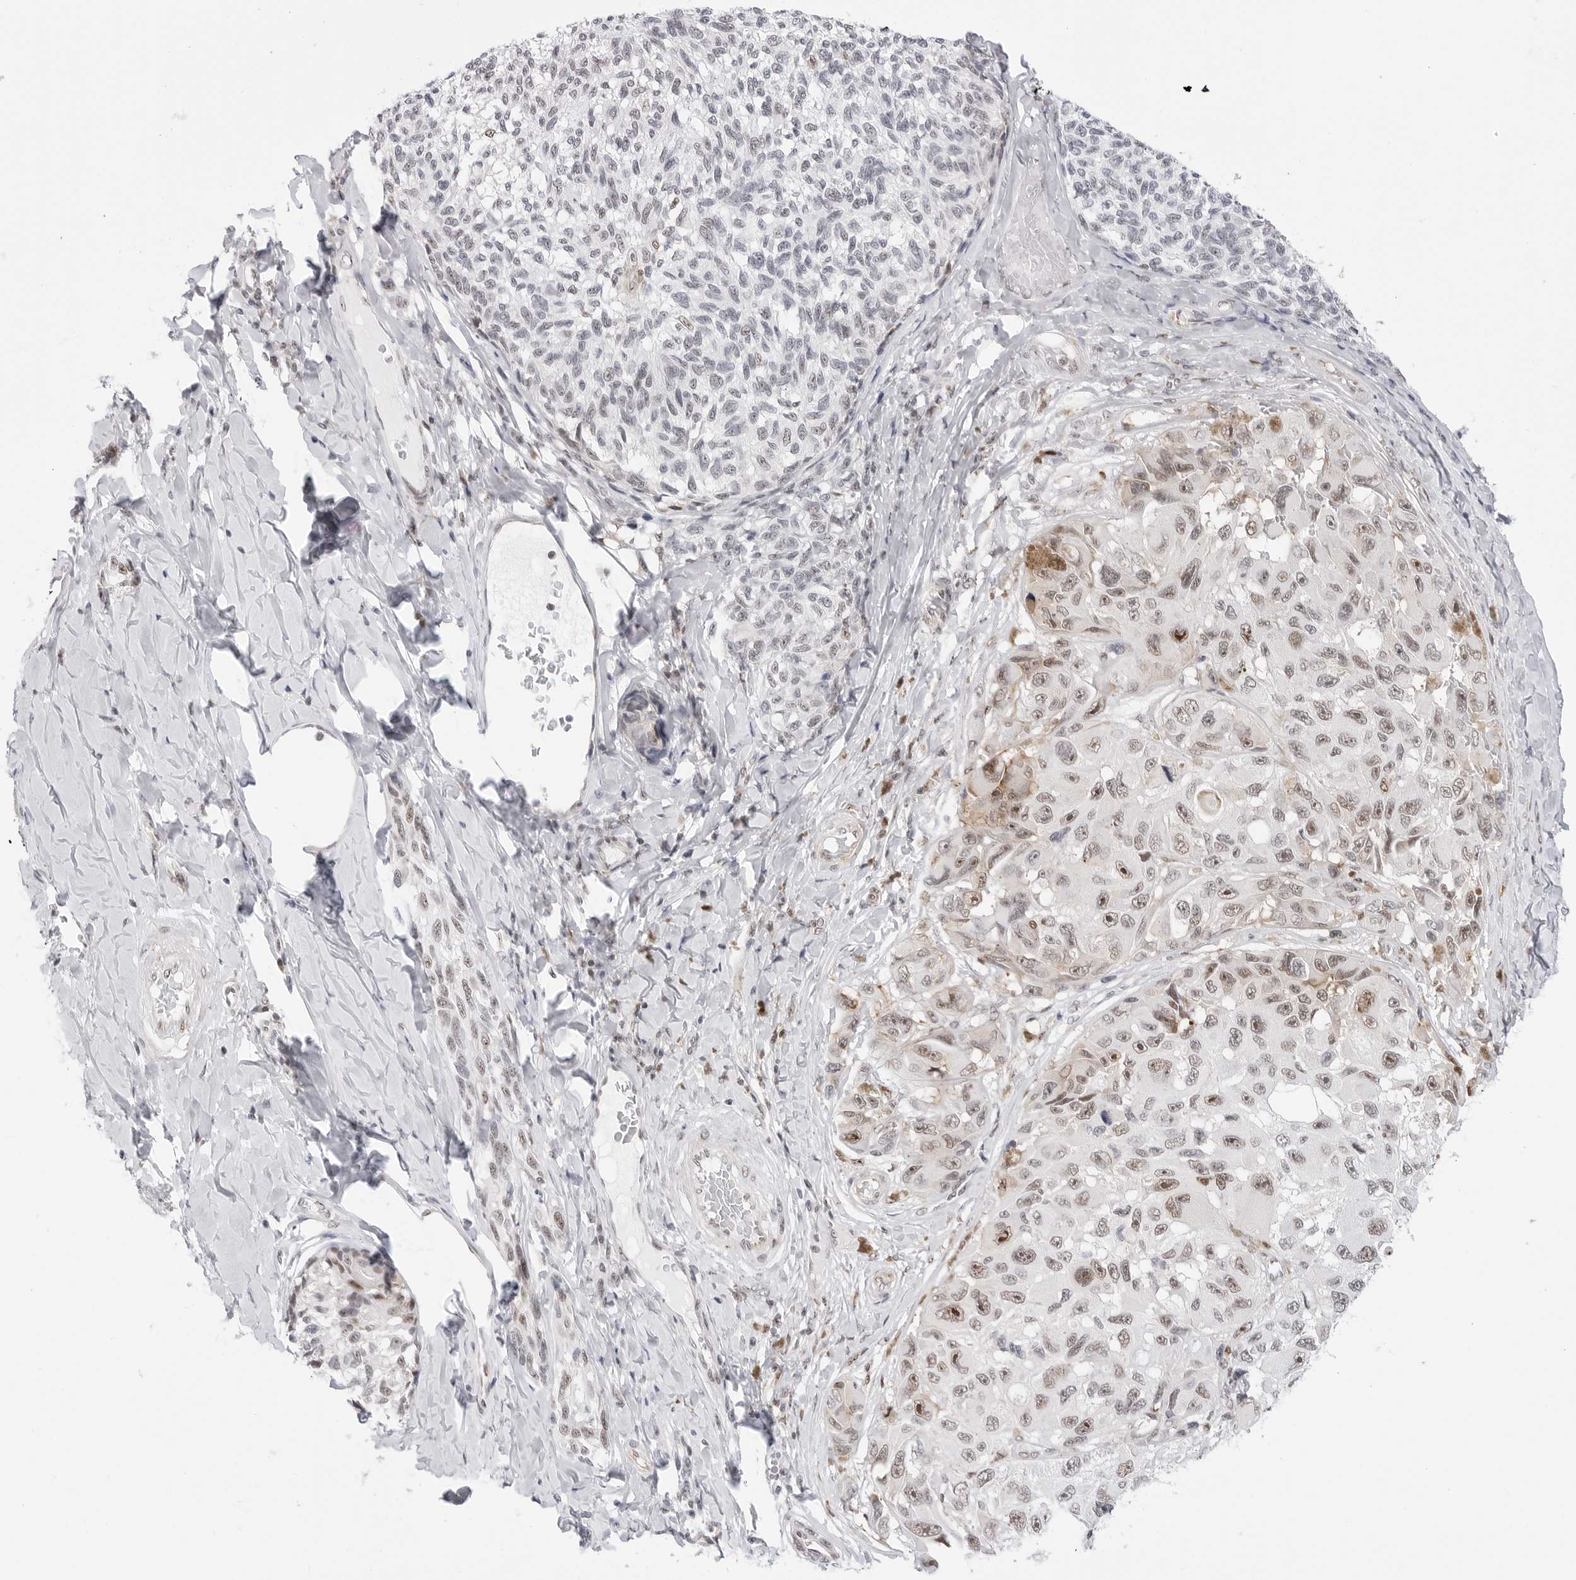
{"staining": {"intensity": "moderate", "quantity": "25%-75%", "location": "nuclear"}, "tissue": "melanoma", "cell_type": "Tumor cells", "image_type": "cancer", "snomed": [{"axis": "morphology", "description": "Malignant melanoma, NOS"}, {"axis": "topography", "description": "Skin"}], "caption": "Protein analysis of melanoma tissue demonstrates moderate nuclear staining in approximately 25%-75% of tumor cells.", "gene": "C1orf162", "patient": {"sex": "female", "age": 73}}